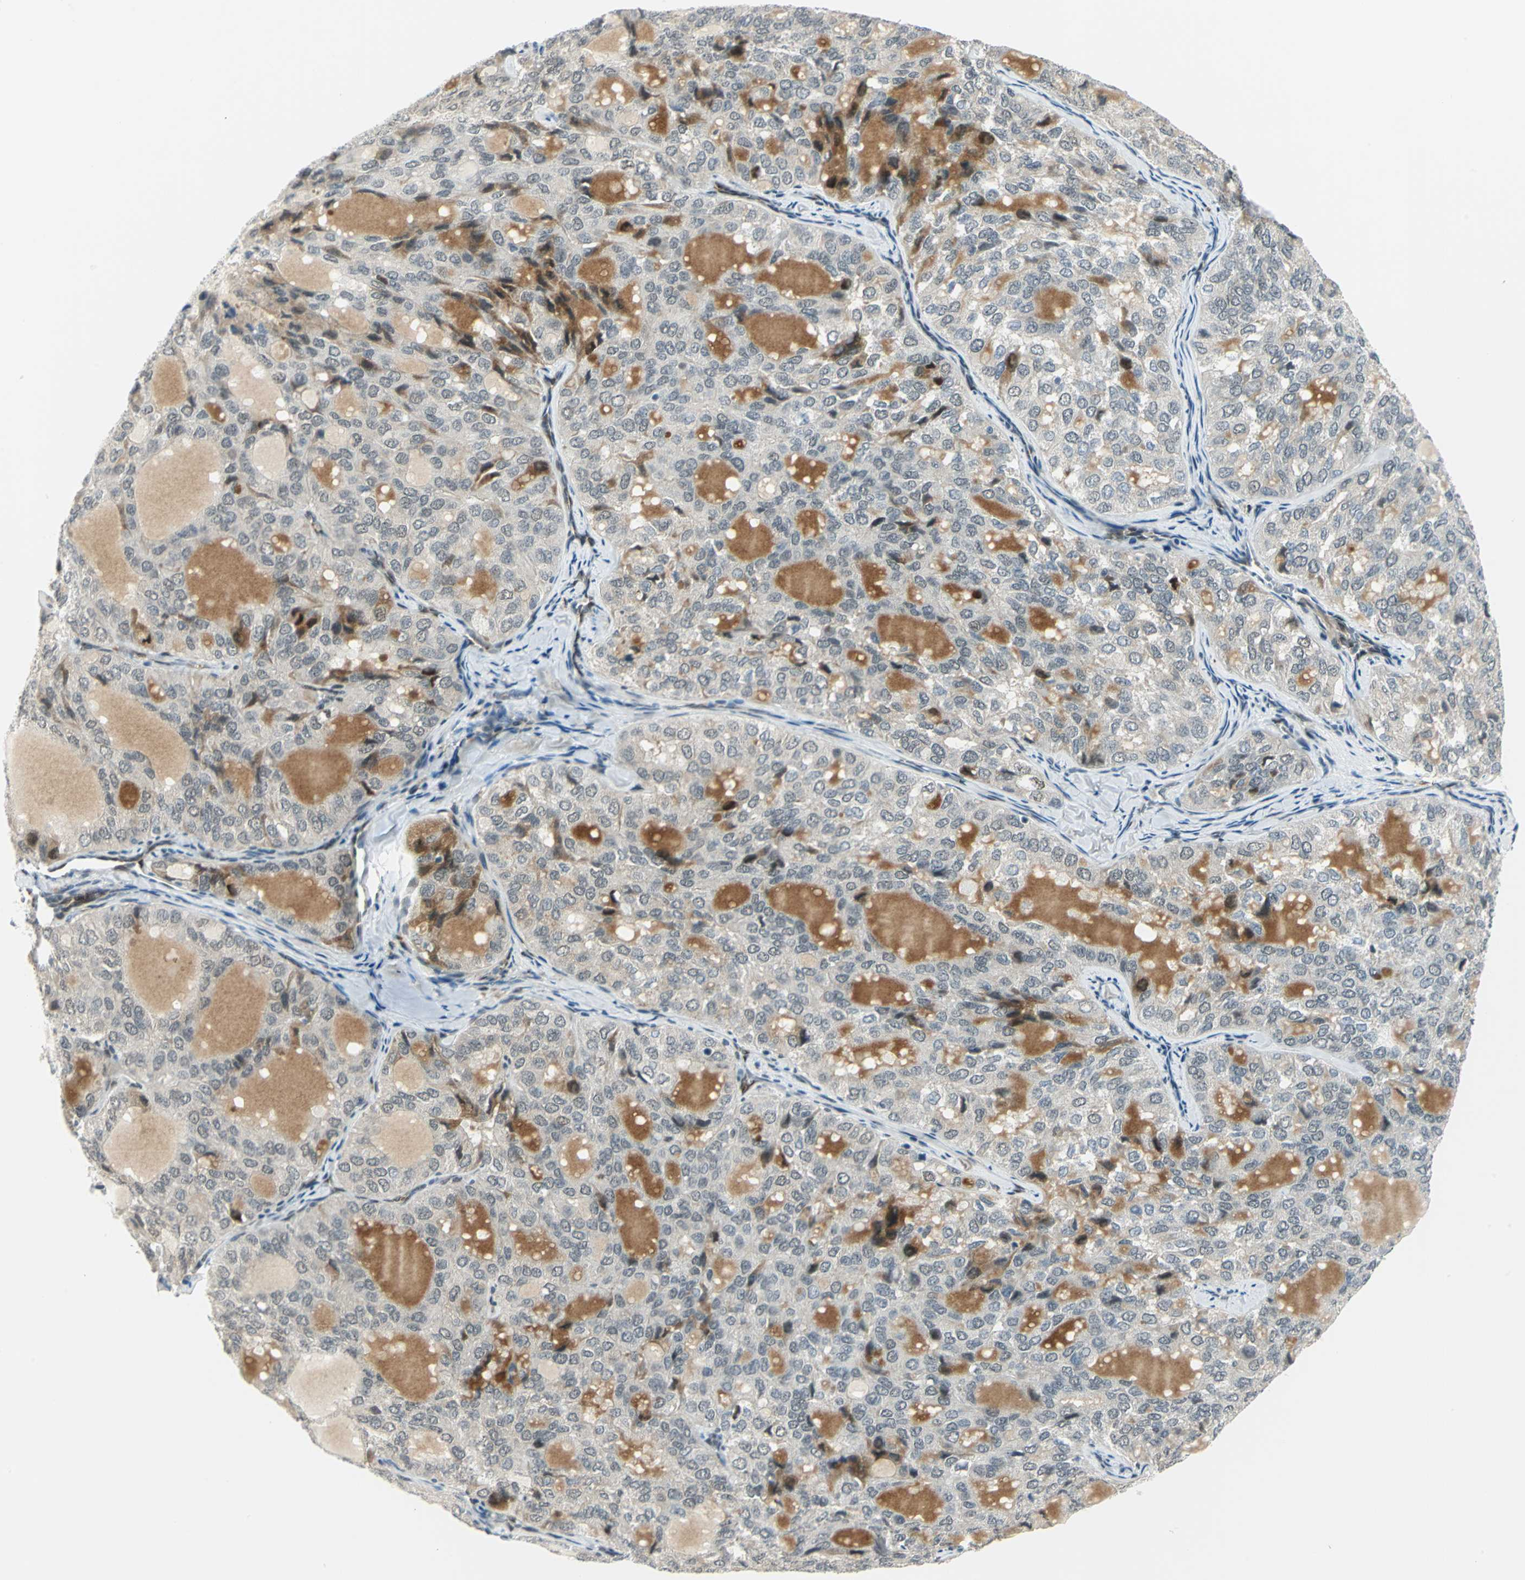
{"staining": {"intensity": "weak", "quantity": "<25%", "location": "cytoplasmic/membranous"}, "tissue": "thyroid cancer", "cell_type": "Tumor cells", "image_type": "cancer", "snomed": [{"axis": "morphology", "description": "Follicular adenoma carcinoma, NOS"}, {"axis": "topography", "description": "Thyroid gland"}], "caption": "High magnification brightfield microscopy of thyroid cancer (follicular adenoma carcinoma) stained with DAB (3,3'-diaminobenzidine) (brown) and counterstained with hematoxylin (blue): tumor cells show no significant expression.", "gene": "MTMR10", "patient": {"sex": "male", "age": 75}}